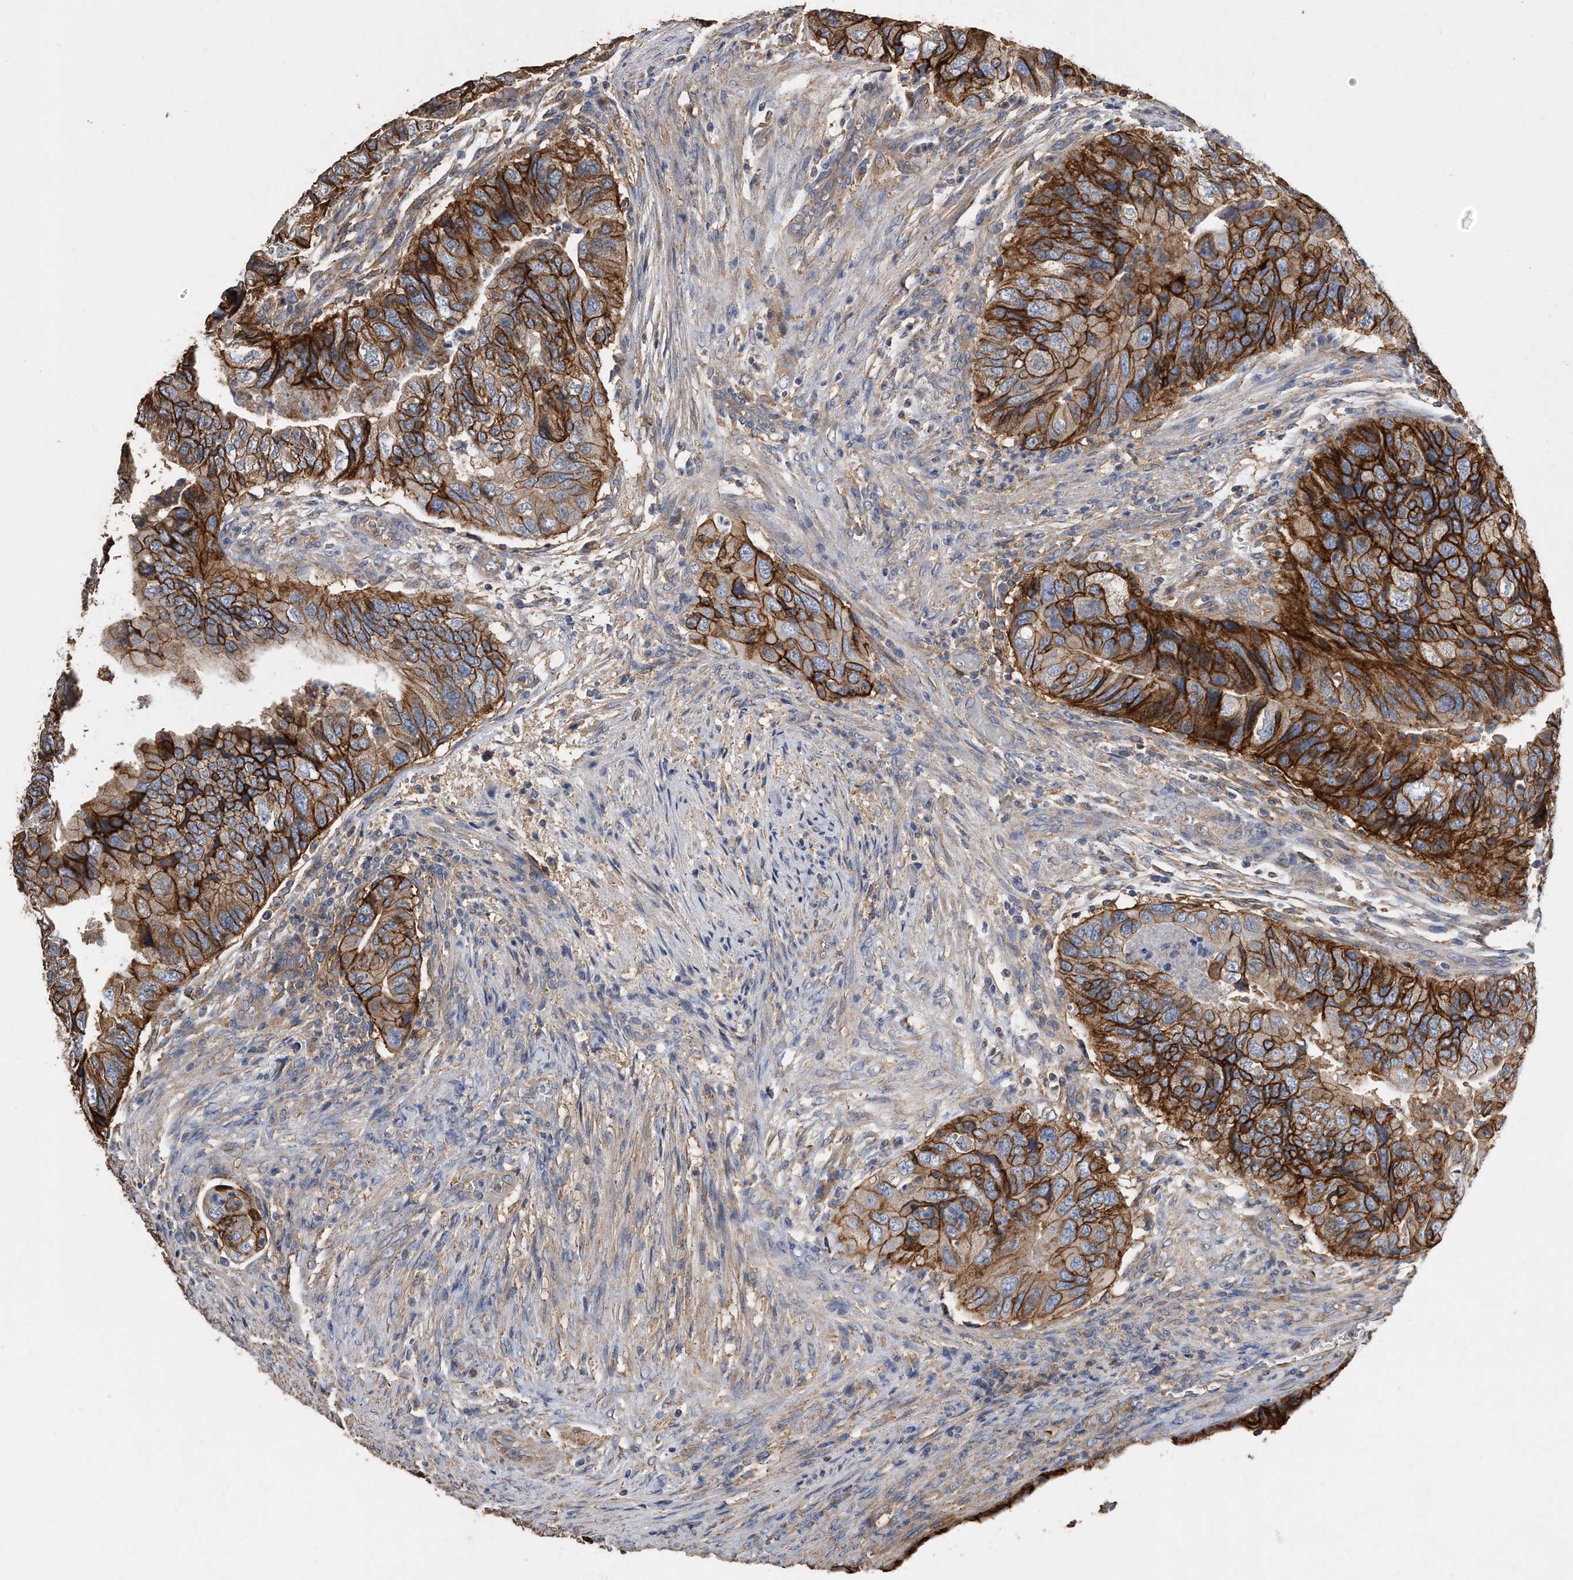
{"staining": {"intensity": "moderate", "quantity": ">75%", "location": "cytoplasmic/membranous"}, "tissue": "colorectal cancer", "cell_type": "Tumor cells", "image_type": "cancer", "snomed": [{"axis": "morphology", "description": "Adenocarcinoma, NOS"}, {"axis": "topography", "description": "Rectum"}], "caption": "Approximately >75% of tumor cells in colorectal adenocarcinoma demonstrate moderate cytoplasmic/membranous protein positivity as visualized by brown immunohistochemical staining.", "gene": "CDCP1", "patient": {"sex": "male", "age": 63}}